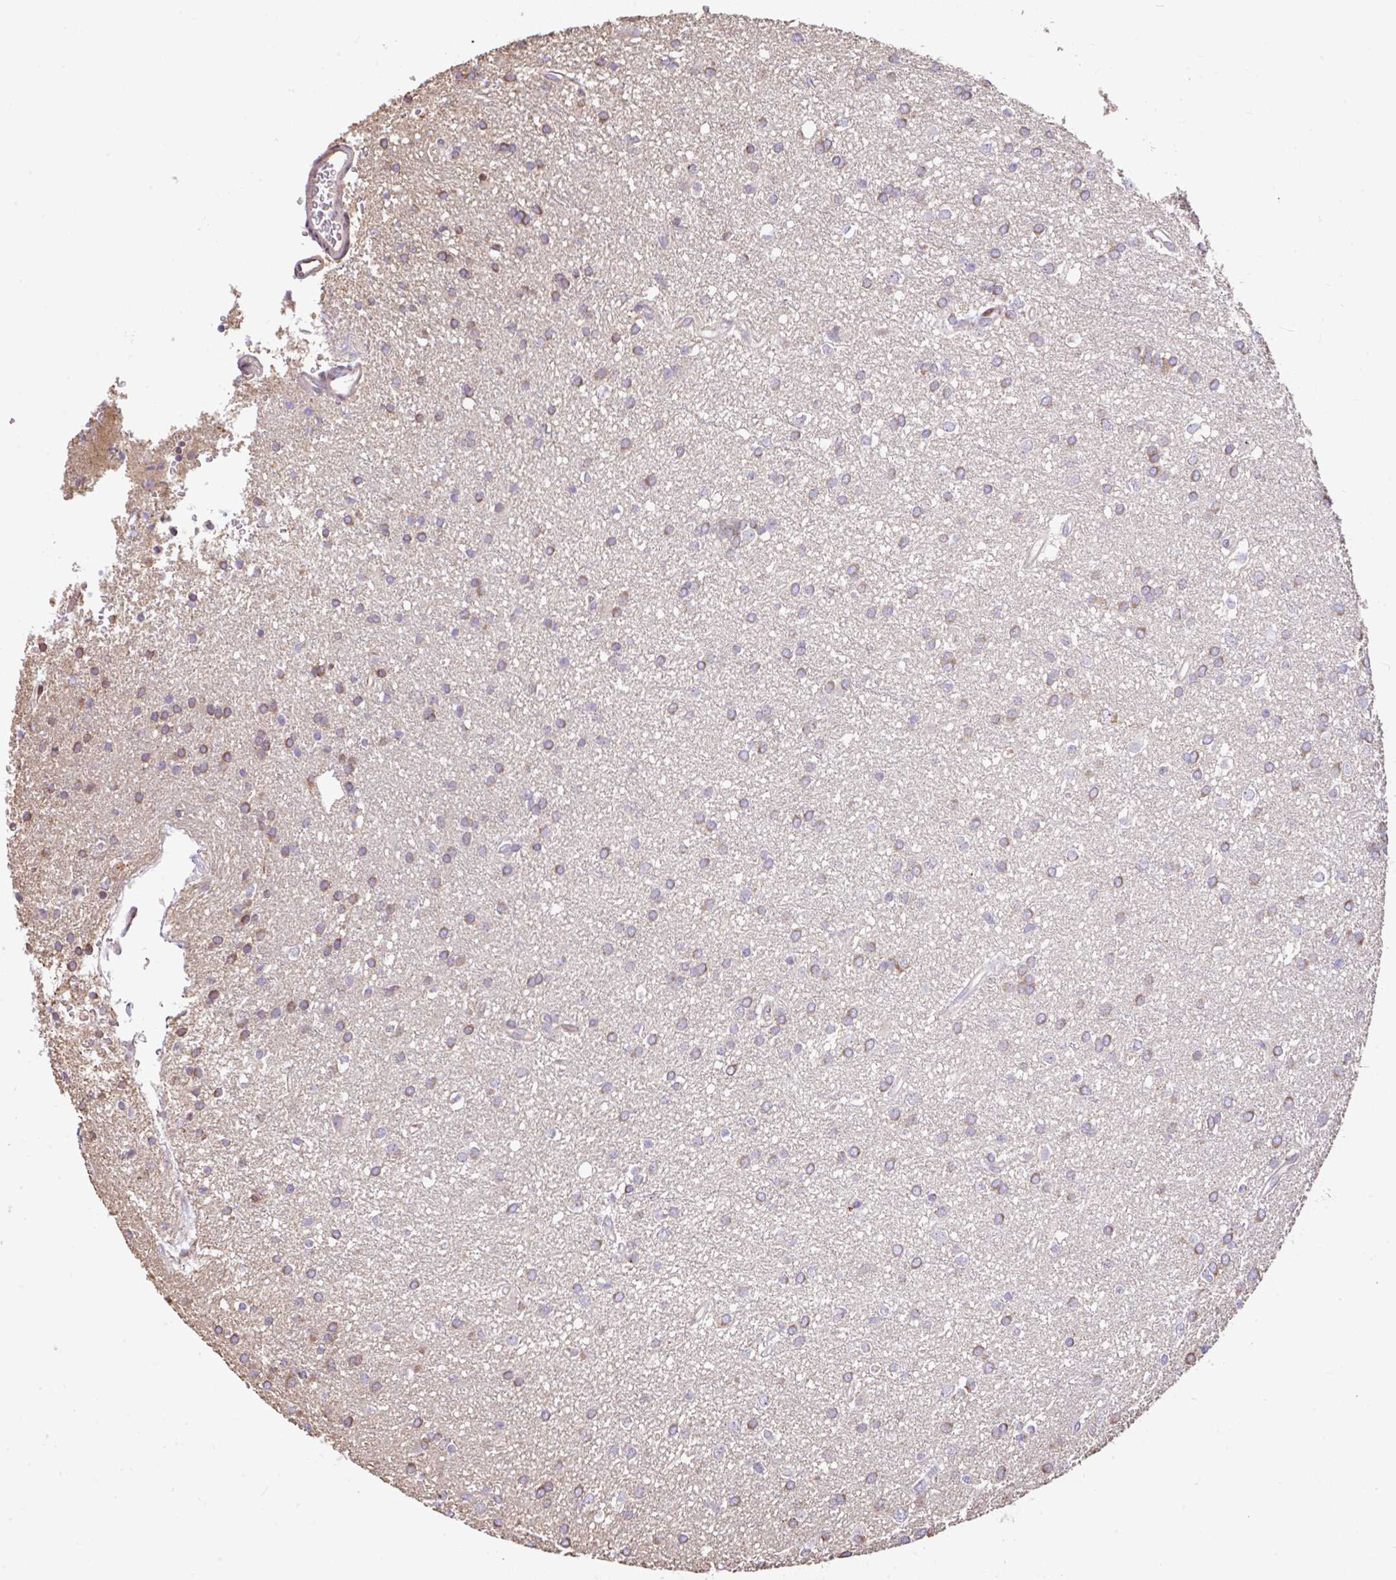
{"staining": {"intensity": "moderate", "quantity": "25%-75%", "location": "cytoplasmic/membranous"}, "tissue": "glioma", "cell_type": "Tumor cells", "image_type": "cancer", "snomed": [{"axis": "morphology", "description": "Glioma, malignant, Low grade"}, {"axis": "topography", "description": "Brain"}], "caption": "IHC of malignant glioma (low-grade) displays medium levels of moderate cytoplasmic/membranous expression in about 25%-75% of tumor cells.", "gene": "FIGNL1", "patient": {"sex": "female", "age": 33}}